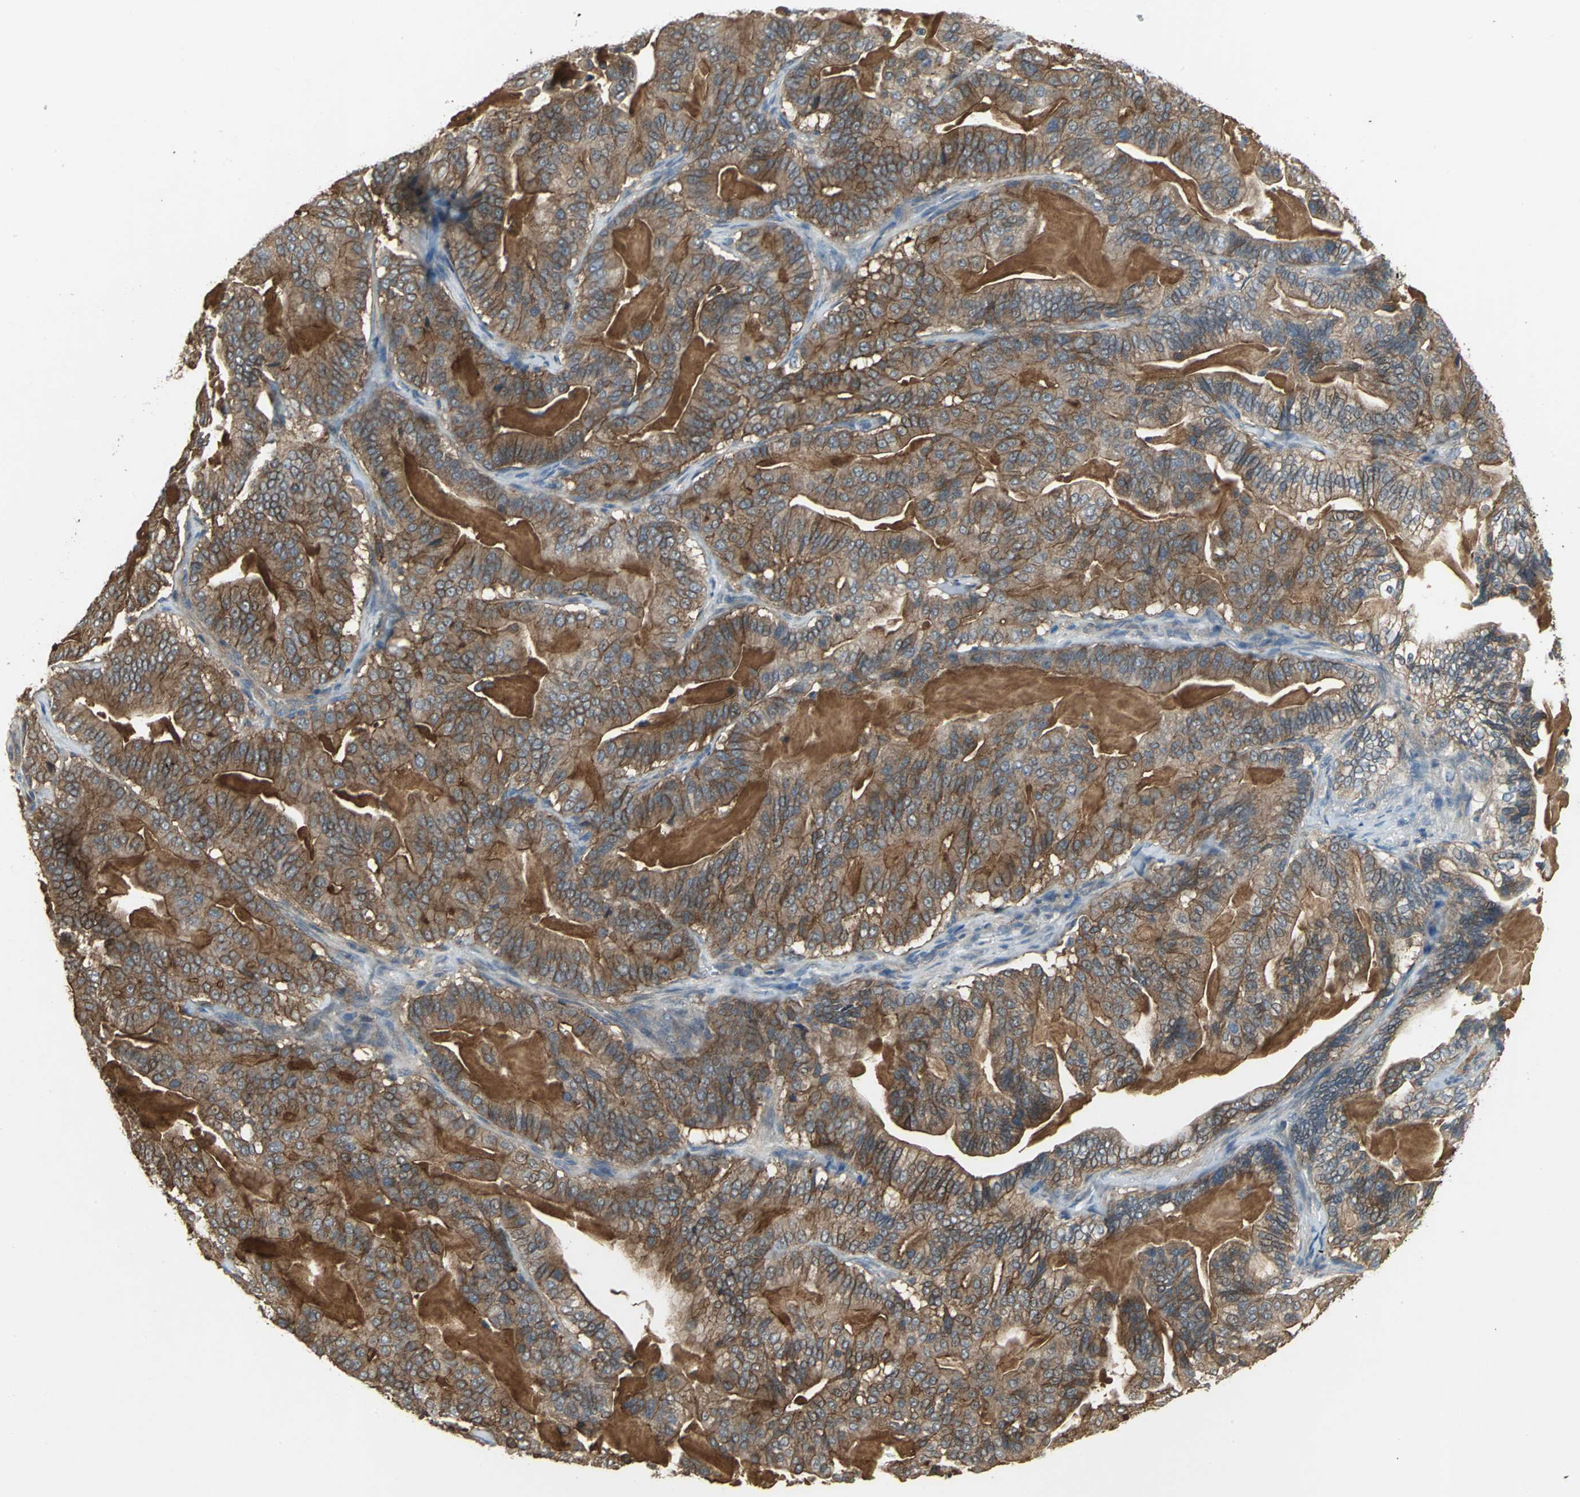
{"staining": {"intensity": "moderate", "quantity": ">75%", "location": "cytoplasmic/membranous"}, "tissue": "pancreatic cancer", "cell_type": "Tumor cells", "image_type": "cancer", "snomed": [{"axis": "morphology", "description": "Adenocarcinoma, NOS"}, {"axis": "topography", "description": "Pancreas"}], "caption": "Pancreatic adenocarcinoma stained with DAB IHC reveals medium levels of moderate cytoplasmic/membranous positivity in about >75% of tumor cells.", "gene": "MET", "patient": {"sex": "male", "age": 63}}